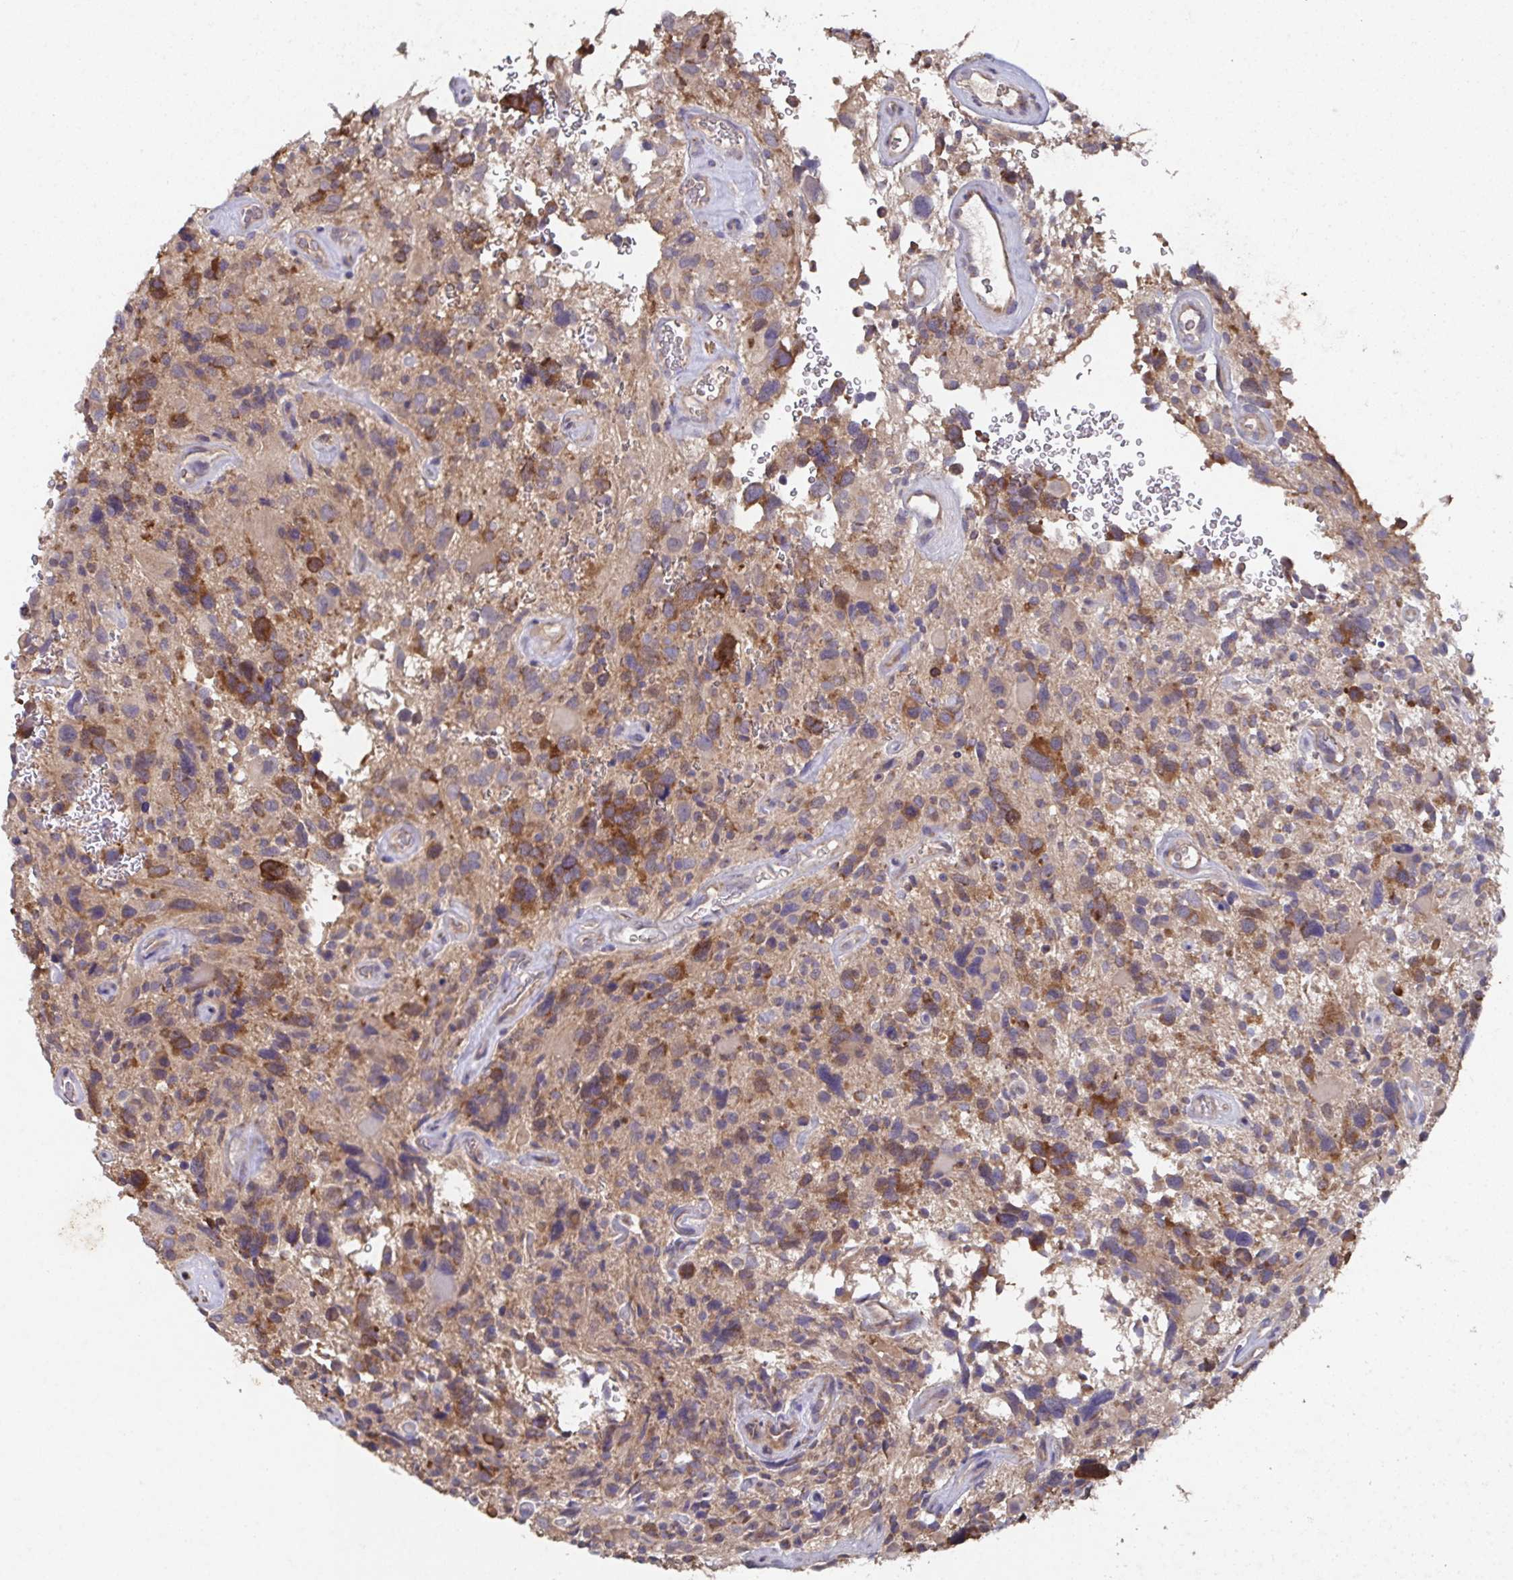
{"staining": {"intensity": "moderate", "quantity": "<25%", "location": "cytoplasmic/membranous"}, "tissue": "glioma", "cell_type": "Tumor cells", "image_type": "cancer", "snomed": [{"axis": "morphology", "description": "Glioma, malignant, High grade"}, {"axis": "topography", "description": "Brain"}], "caption": "A high-resolution histopathology image shows IHC staining of glioma, which demonstrates moderate cytoplasmic/membranous staining in approximately <25% of tumor cells.", "gene": "MT-ND3", "patient": {"sex": "male", "age": 49}}